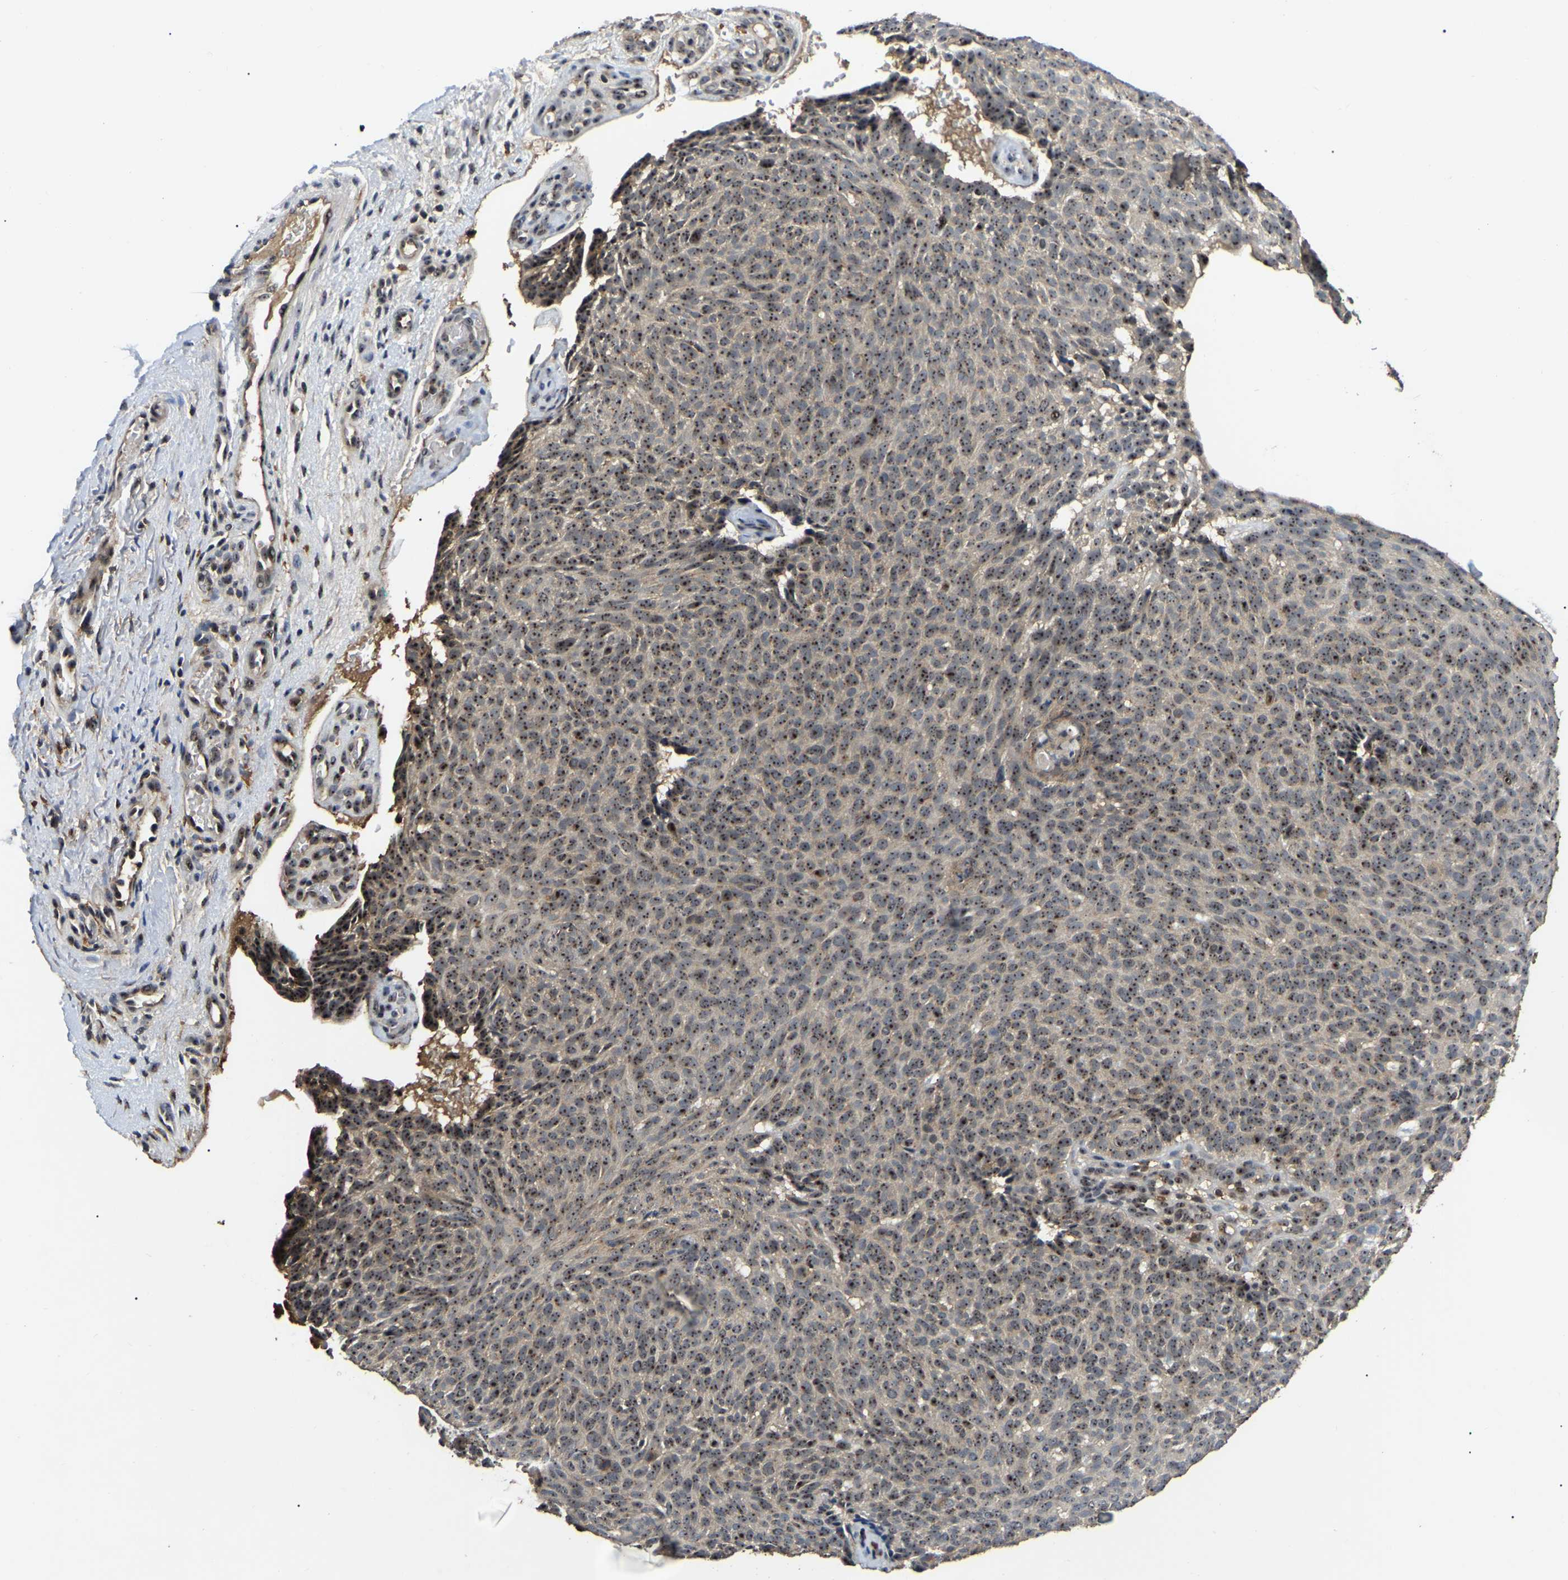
{"staining": {"intensity": "moderate", "quantity": ">75%", "location": "nuclear"}, "tissue": "skin cancer", "cell_type": "Tumor cells", "image_type": "cancer", "snomed": [{"axis": "morphology", "description": "Basal cell carcinoma"}, {"axis": "topography", "description": "Skin"}], "caption": "Immunohistochemical staining of human skin basal cell carcinoma exhibits moderate nuclear protein expression in approximately >75% of tumor cells.", "gene": "RBM28", "patient": {"sex": "male", "age": 61}}